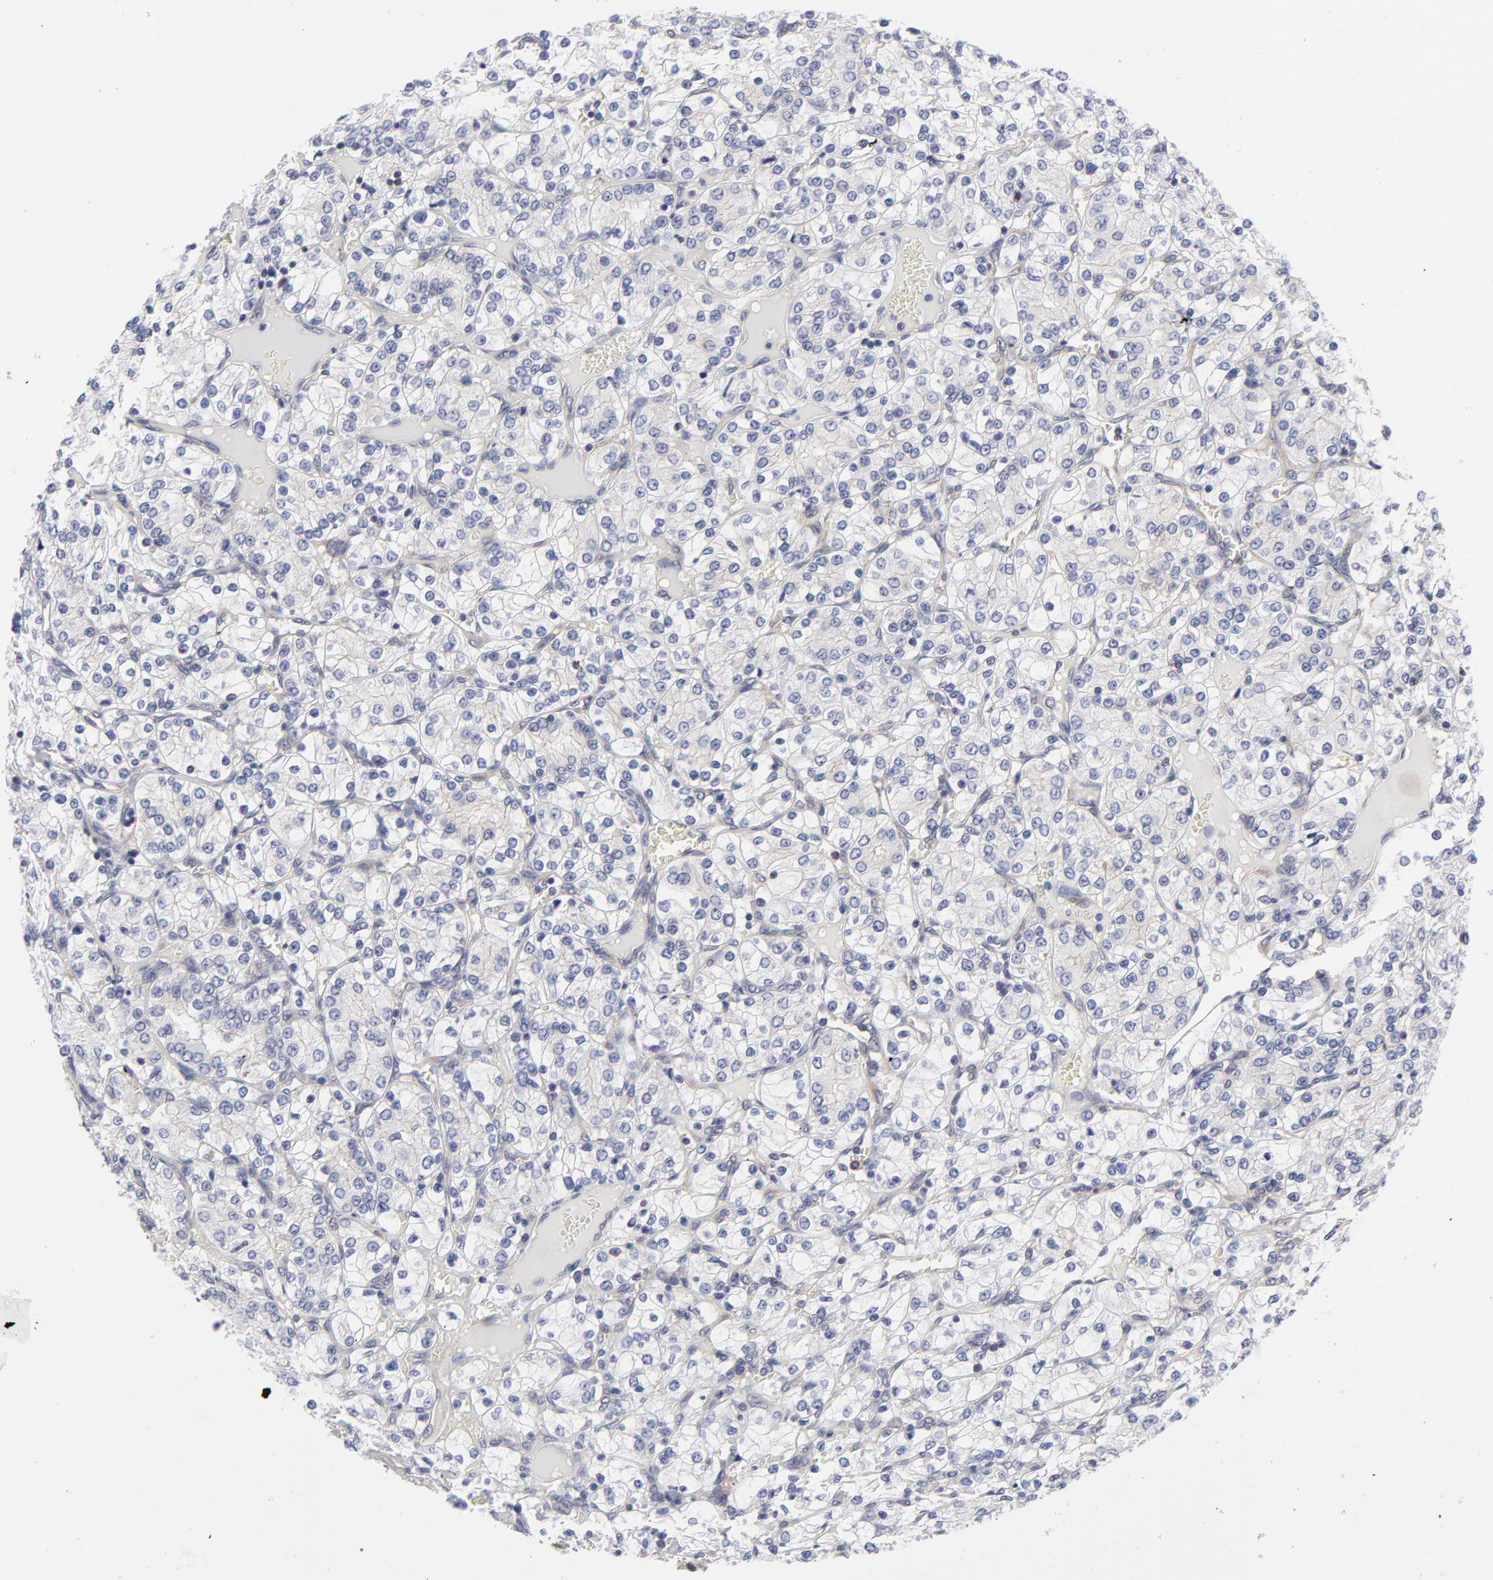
{"staining": {"intensity": "negative", "quantity": "none", "location": "none"}, "tissue": "renal cancer", "cell_type": "Tumor cells", "image_type": "cancer", "snomed": [{"axis": "morphology", "description": "Adenocarcinoma, NOS"}, {"axis": "topography", "description": "Kidney"}], "caption": "Tumor cells show no significant protein expression in renal adenocarcinoma.", "gene": "NFKBIA", "patient": {"sex": "female", "age": 62}}